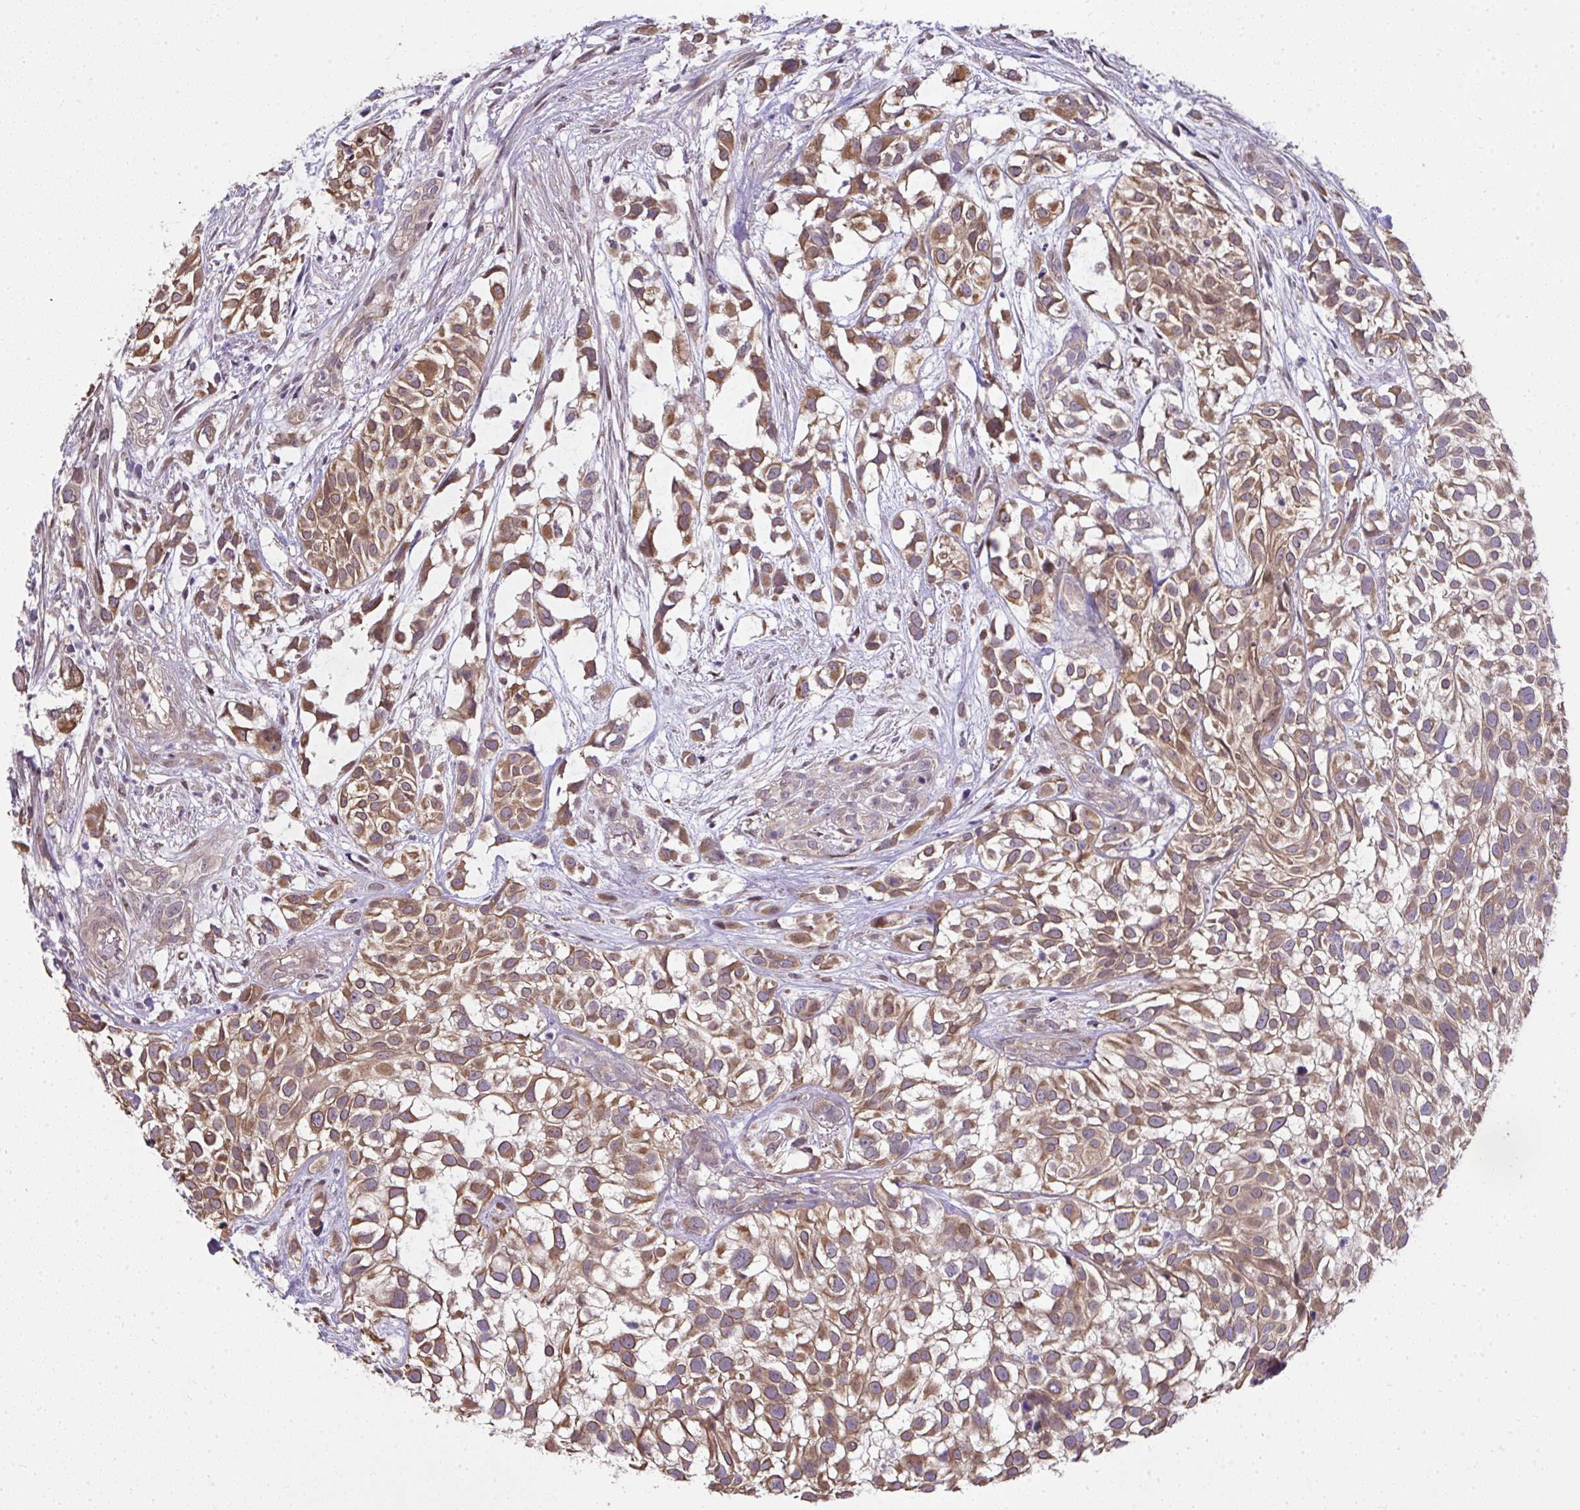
{"staining": {"intensity": "moderate", "quantity": ">75%", "location": "cytoplasmic/membranous"}, "tissue": "urothelial cancer", "cell_type": "Tumor cells", "image_type": "cancer", "snomed": [{"axis": "morphology", "description": "Urothelial carcinoma, High grade"}, {"axis": "topography", "description": "Urinary bladder"}], "caption": "Immunohistochemistry image of urothelial cancer stained for a protein (brown), which demonstrates medium levels of moderate cytoplasmic/membranous expression in about >75% of tumor cells.", "gene": "RDH14", "patient": {"sex": "male", "age": 56}}